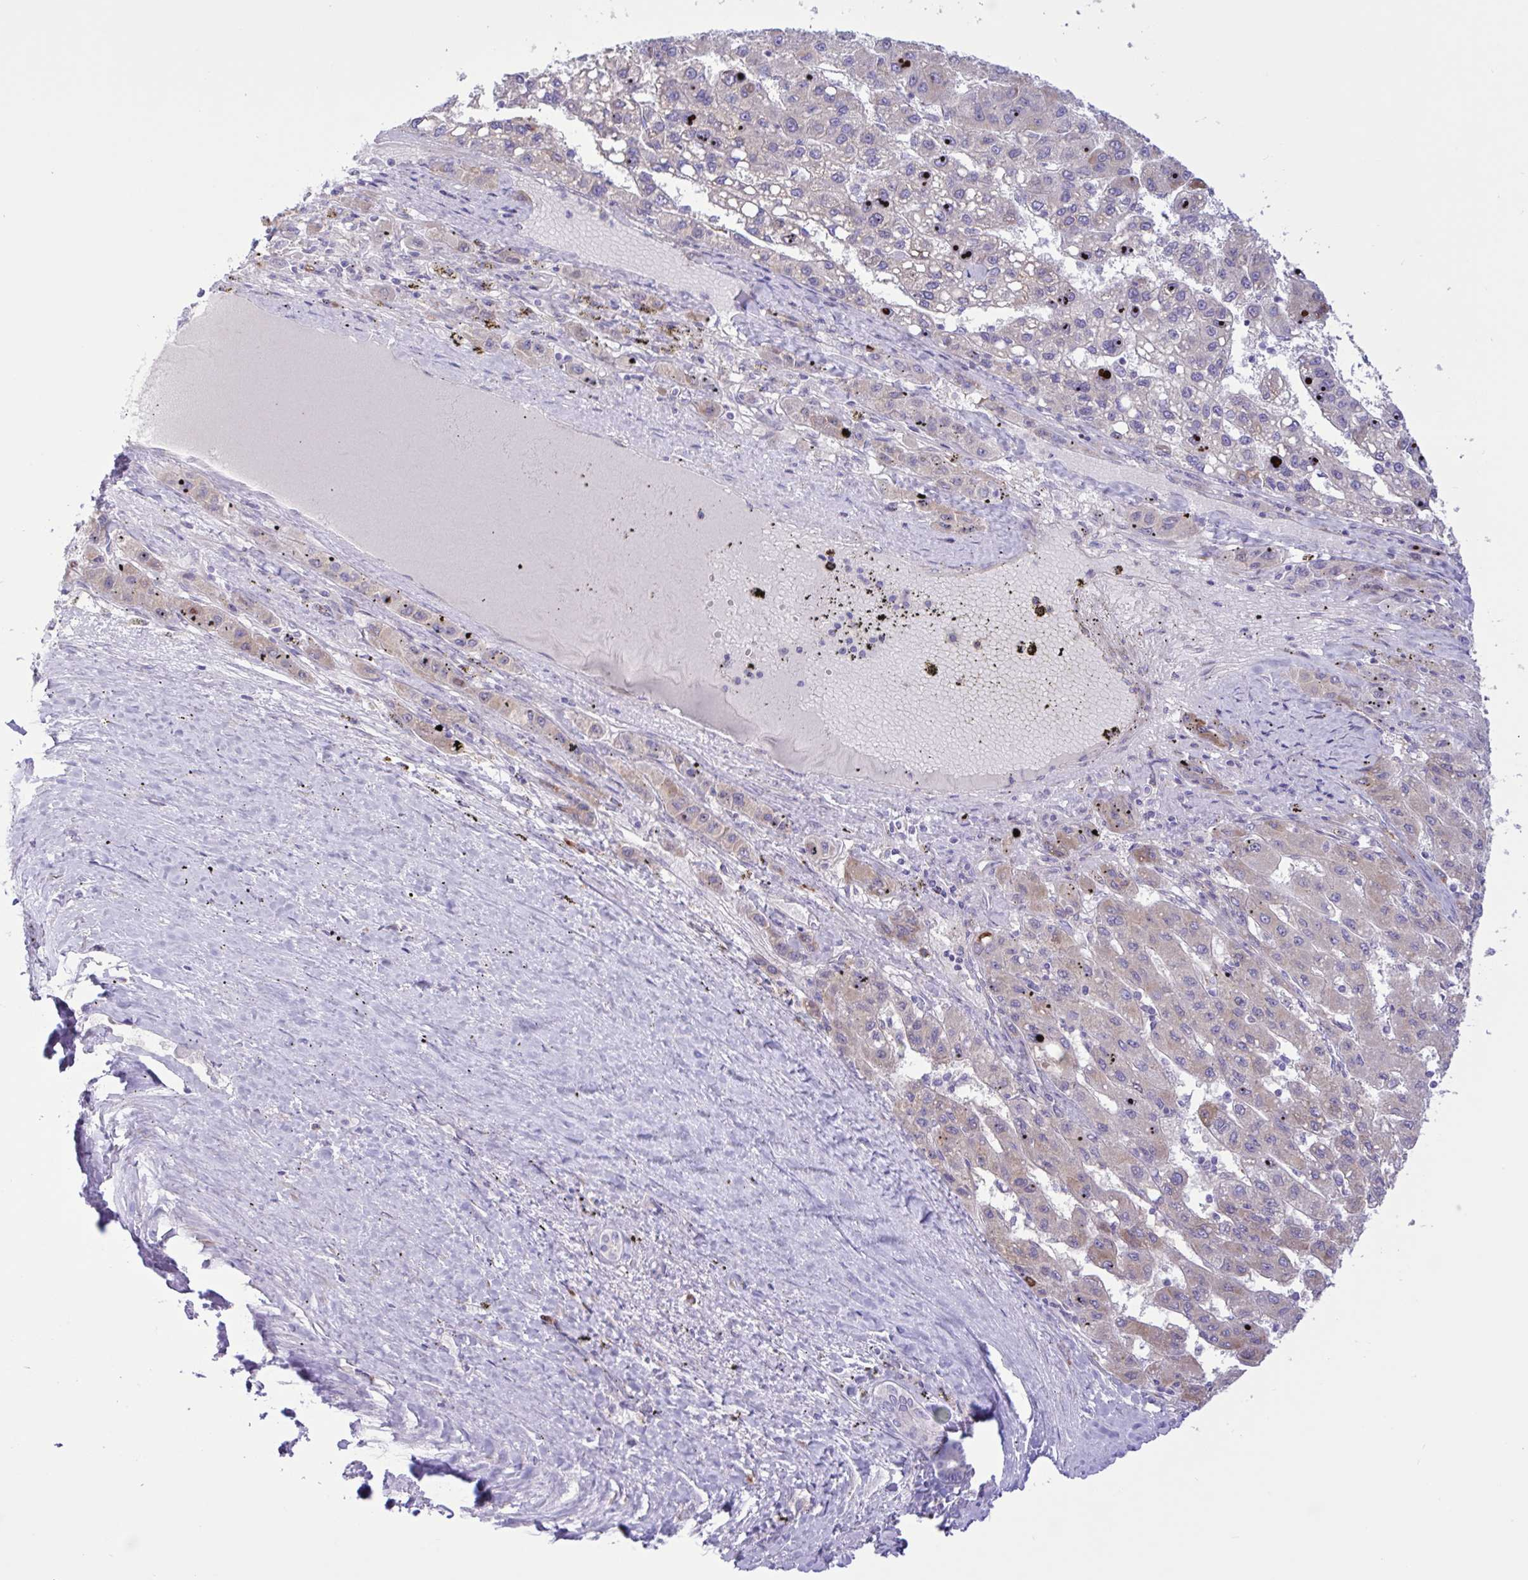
{"staining": {"intensity": "weak", "quantity": "<25%", "location": "cytoplasmic/membranous"}, "tissue": "liver cancer", "cell_type": "Tumor cells", "image_type": "cancer", "snomed": [{"axis": "morphology", "description": "Carcinoma, Hepatocellular, NOS"}, {"axis": "topography", "description": "Liver"}], "caption": "Immunohistochemistry (IHC) histopathology image of neoplastic tissue: human hepatocellular carcinoma (liver) stained with DAB (3,3'-diaminobenzidine) displays no significant protein positivity in tumor cells.", "gene": "DSC3", "patient": {"sex": "female", "age": 82}}